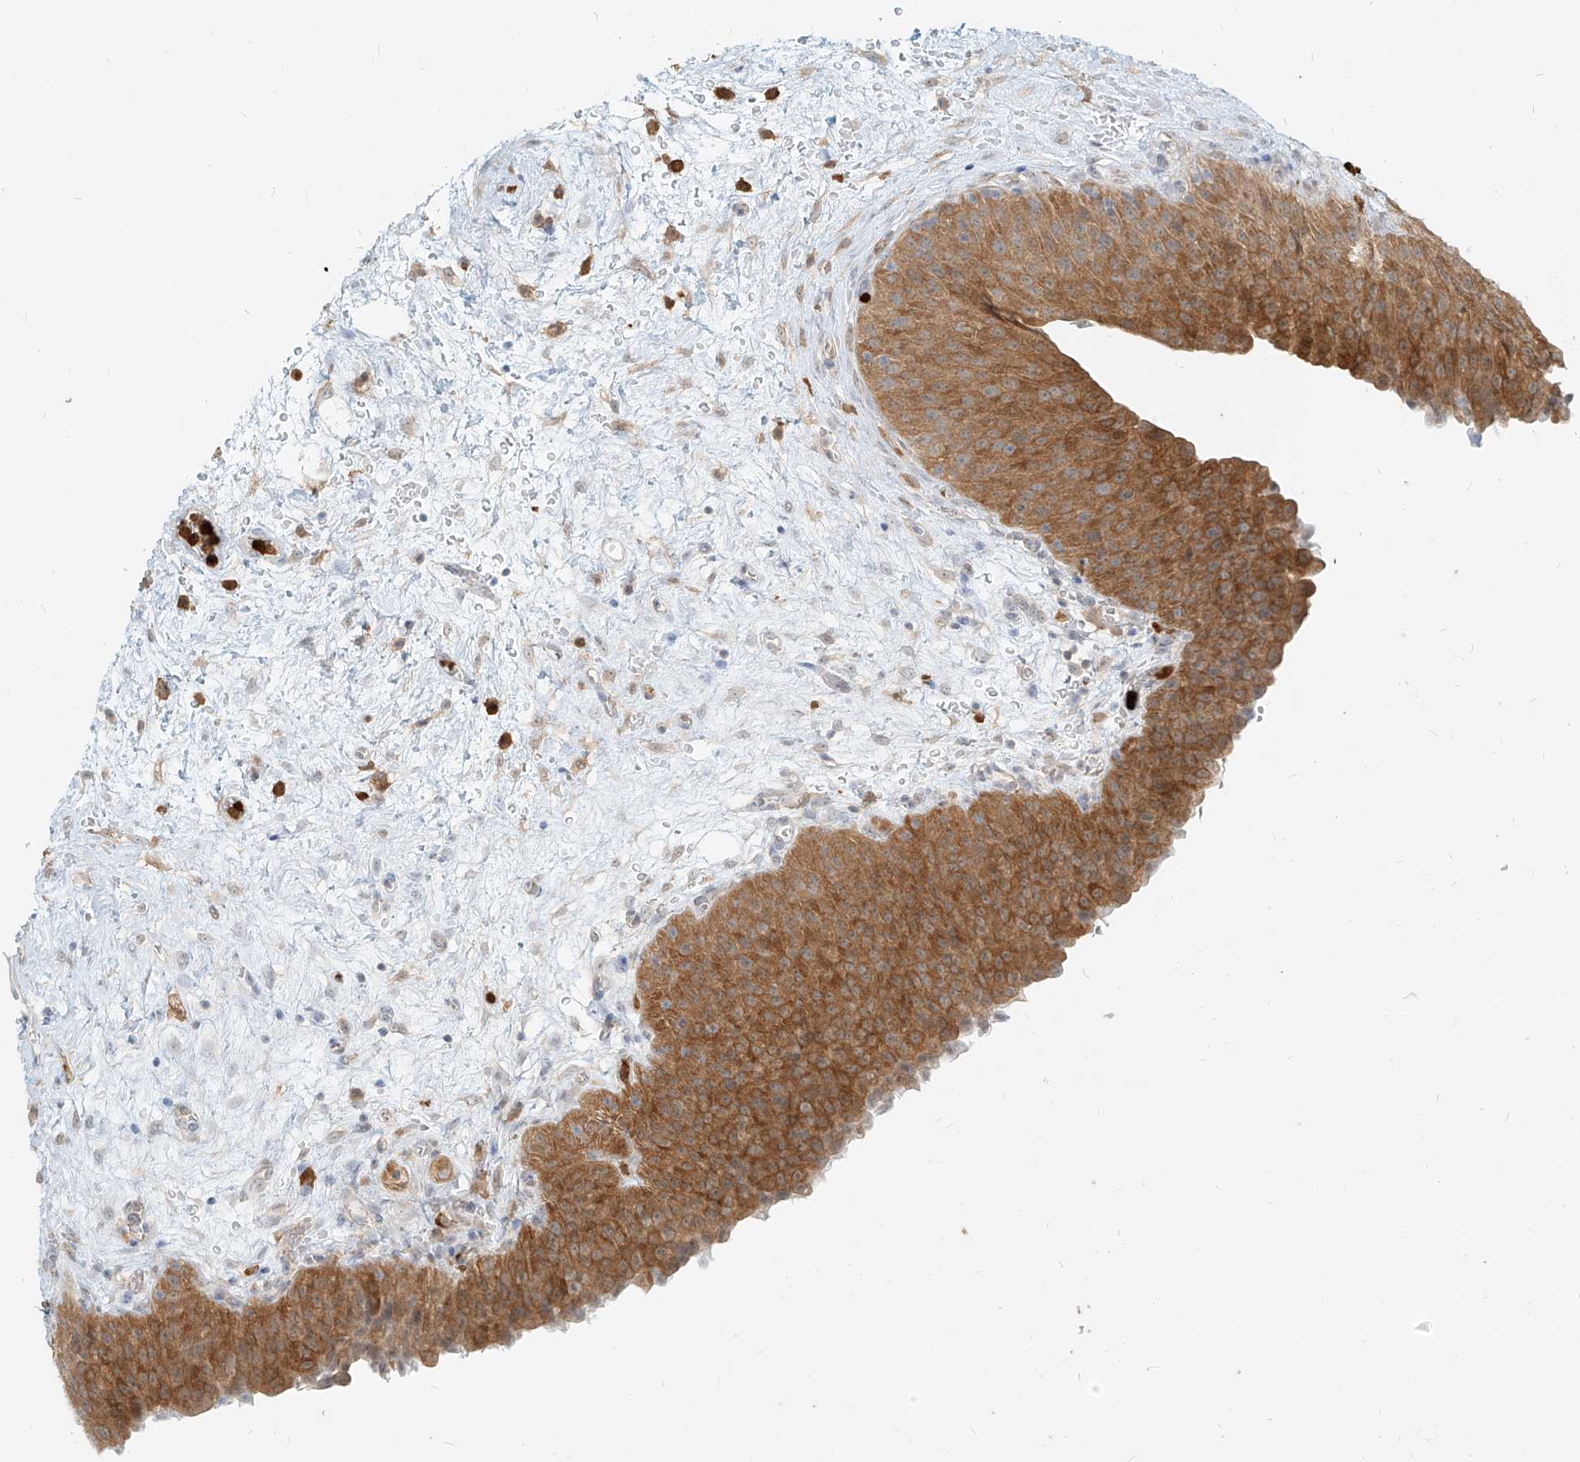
{"staining": {"intensity": "moderate", "quantity": ">75%", "location": "cytoplasmic/membranous"}, "tissue": "urinary bladder", "cell_type": "Urothelial cells", "image_type": "normal", "snomed": [{"axis": "morphology", "description": "Normal tissue, NOS"}, {"axis": "morphology", "description": "Dysplasia, NOS"}, {"axis": "topography", "description": "Urinary bladder"}], "caption": "This is a micrograph of immunohistochemistry staining of unremarkable urinary bladder, which shows moderate positivity in the cytoplasmic/membranous of urothelial cells.", "gene": "PGD", "patient": {"sex": "male", "age": 35}}